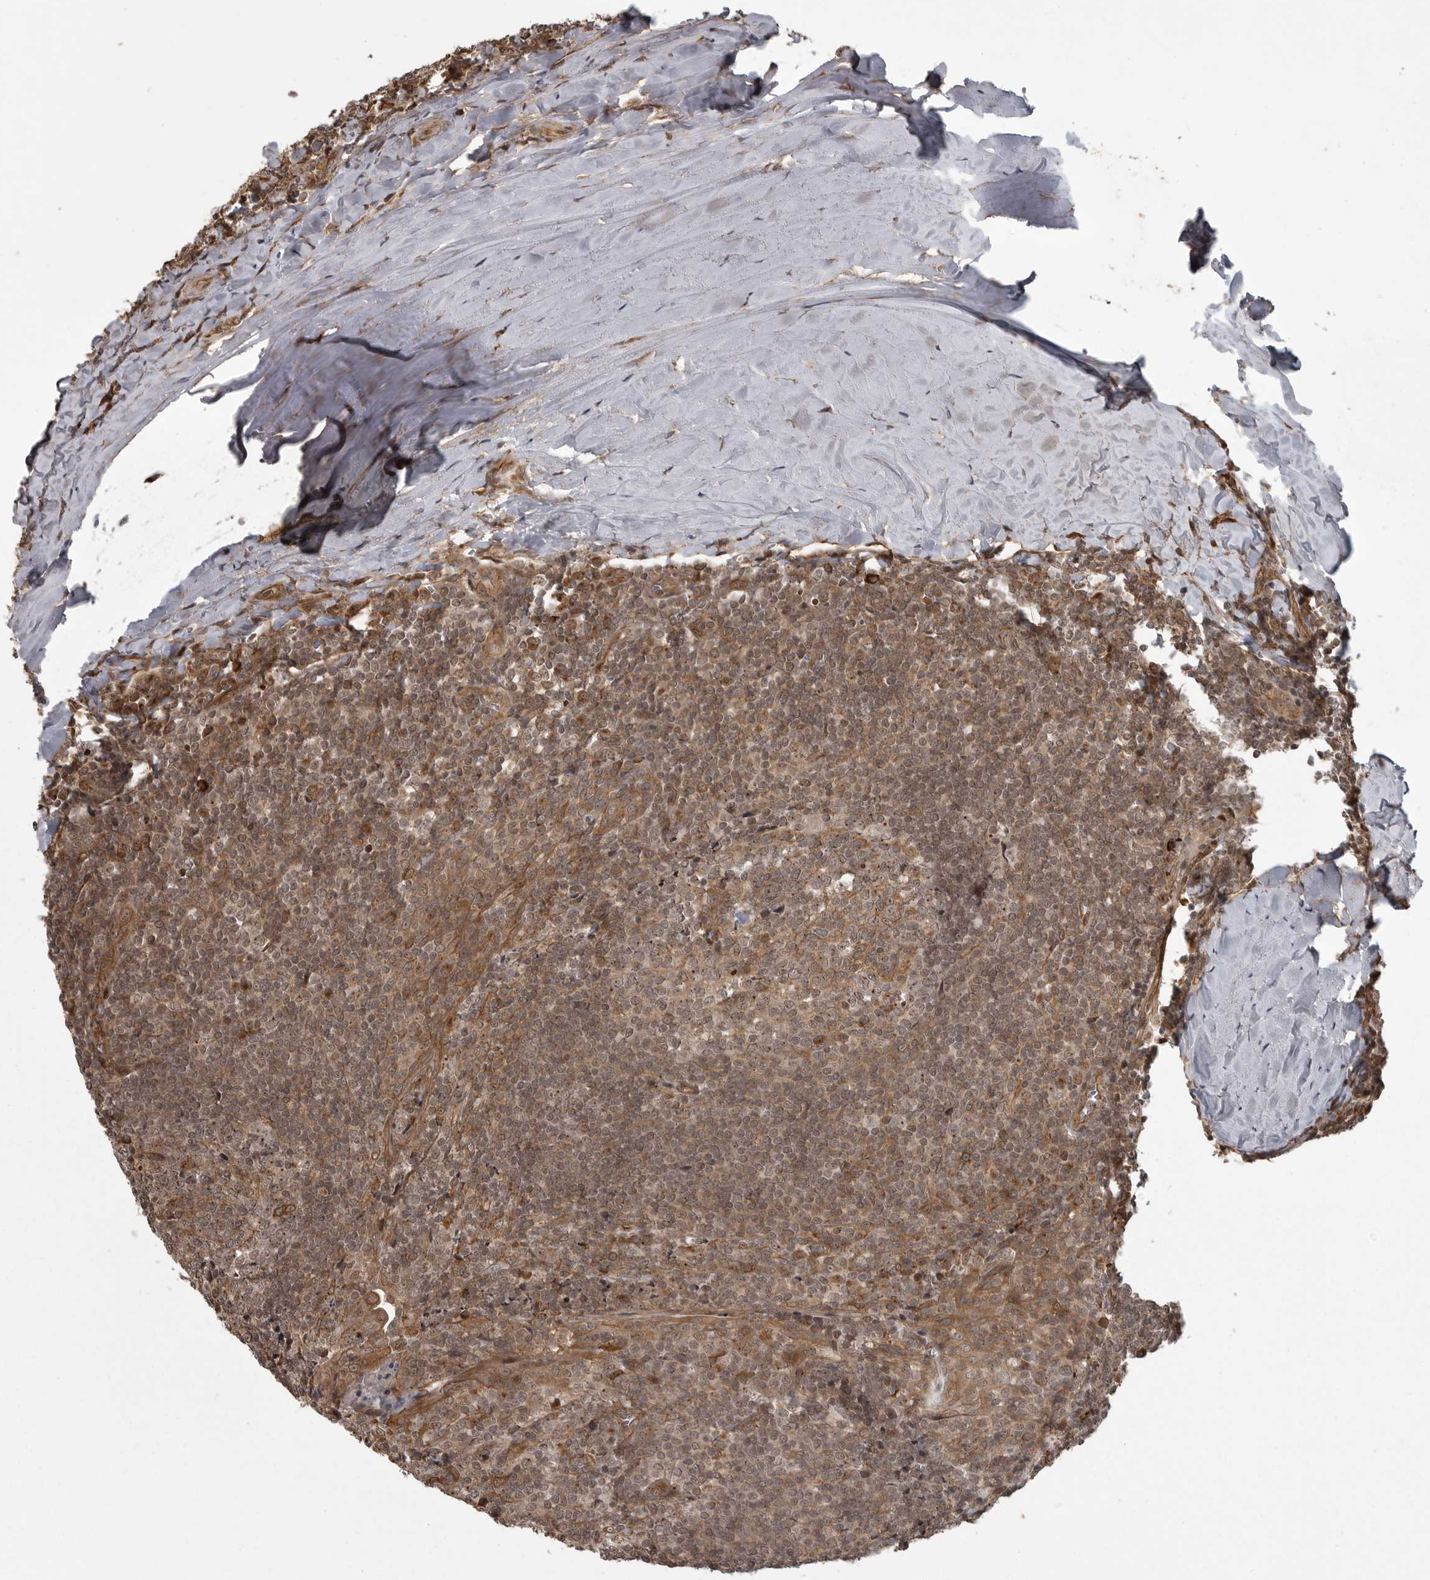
{"staining": {"intensity": "moderate", "quantity": ">75%", "location": "cytoplasmic/membranous"}, "tissue": "tonsil", "cell_type": "Germinal center cells", "image_type": "normal", "snomed": [{"axis": "morphology", "description": "Normal tissue, NOS"}, {"axis": "topography", "description": "Tonsil"}], "caption": "Germinal center cells demonstrate moderate cytoplasmic/membranous staining in approximately >75% of cells in normal tonsil. Using DAB (3,3'-diaminobenzidine) (brown) and hematoxylin (blue) stains, captured at high magnification using brightfield microscopy.", "gene": "DNAJC8", "patient": {"sex": "male", "age": 37}}